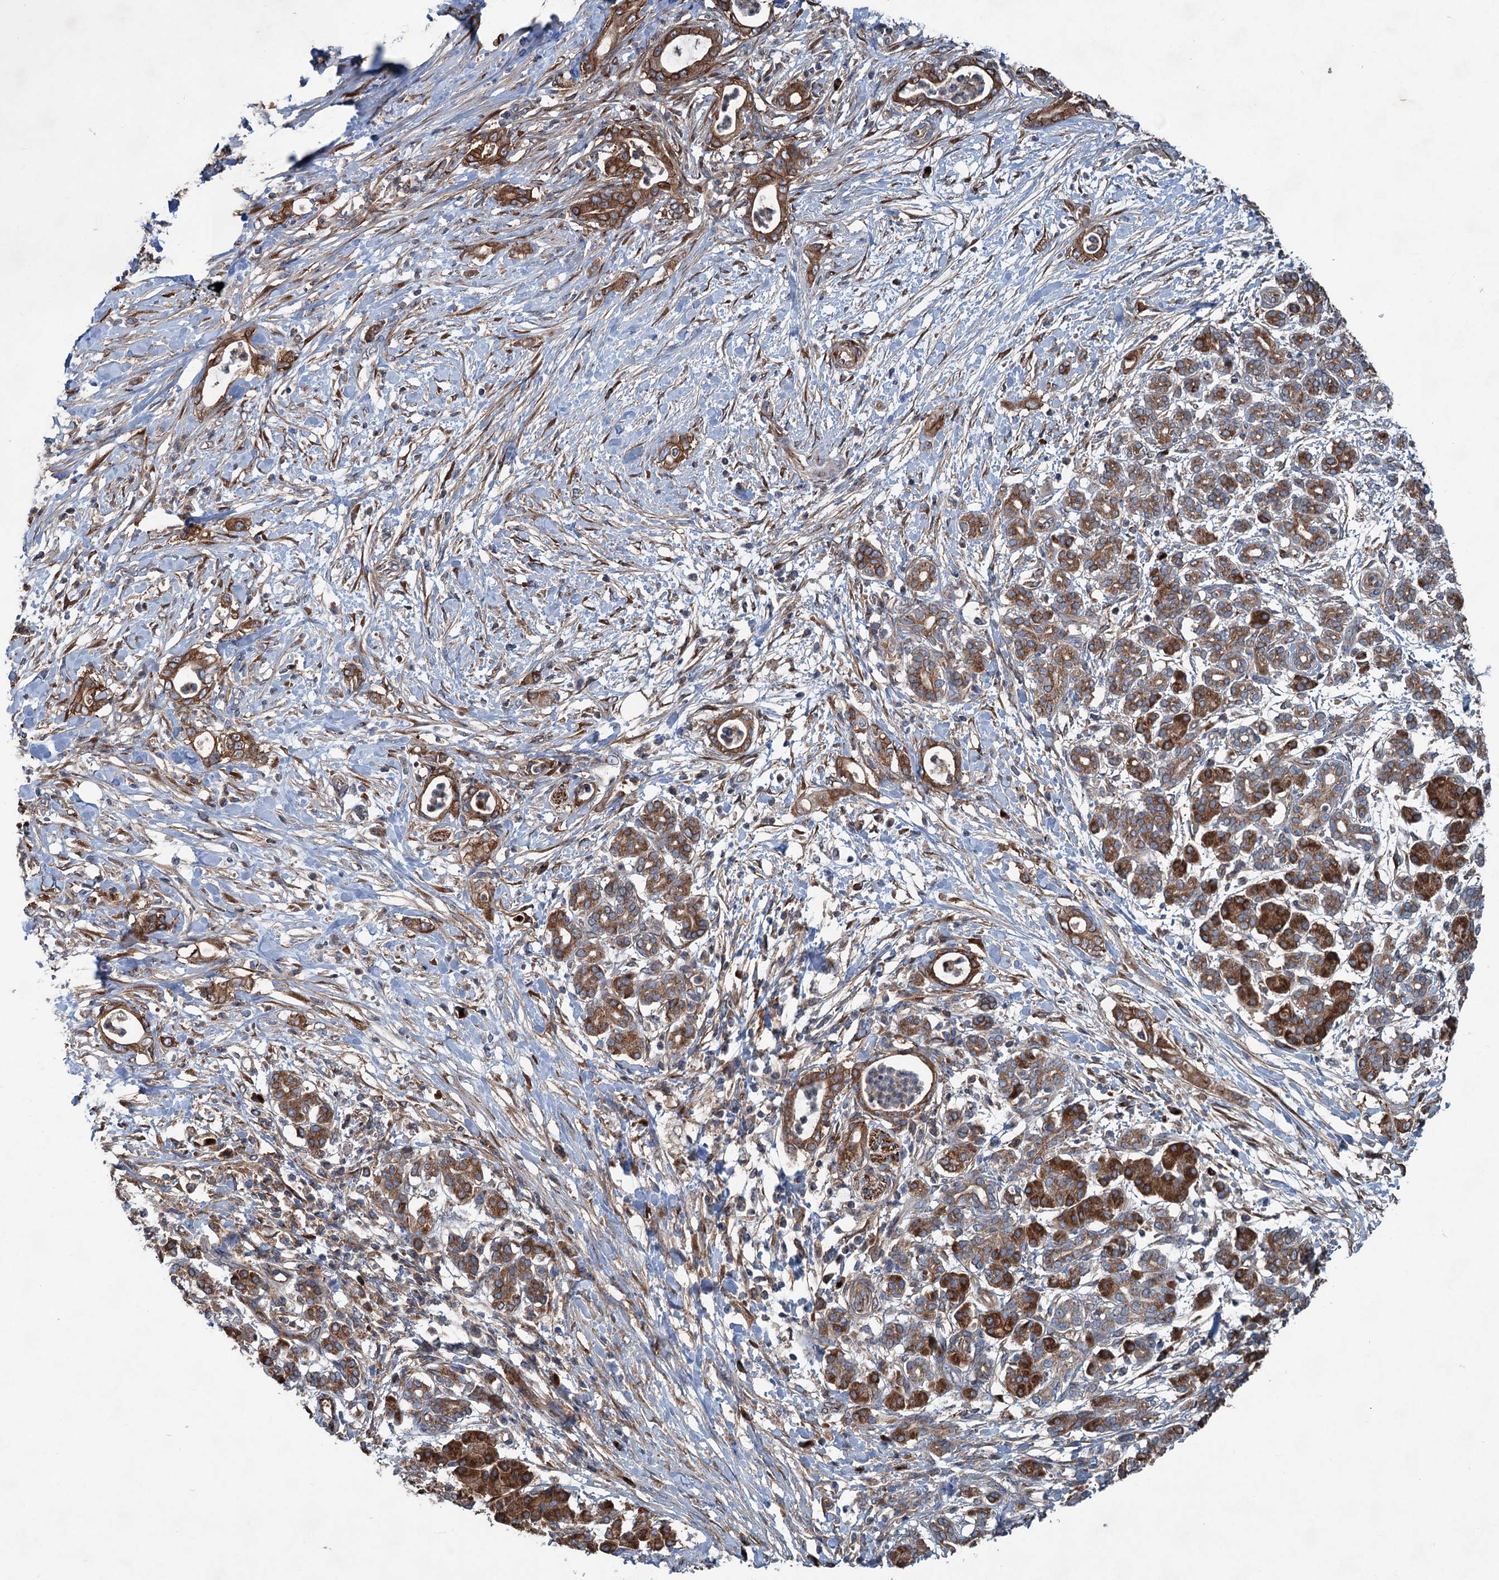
{"staining": {"intensity": "moderate", "quantity": ">75%", "location": "cytoplasmic/membranous"}, "tissue": "pancreatic cancer", "cell_type": "Tumor cells", "image_type": "cancer", "snomed": [{"axis": "morphology", "description": "Adenocarcinoma, NOS"}, {"axis": "topography", "description": "Pancreas"}], "caption": "Human adenocarcinoma (pancreatic) stained with a brown dye displays moderate cytoplasmic/membranous positive positivity in approximately >75% of tumor cells.", "gene": "CALCOCO1", "patient": {"sex": "female", "age": 55}}